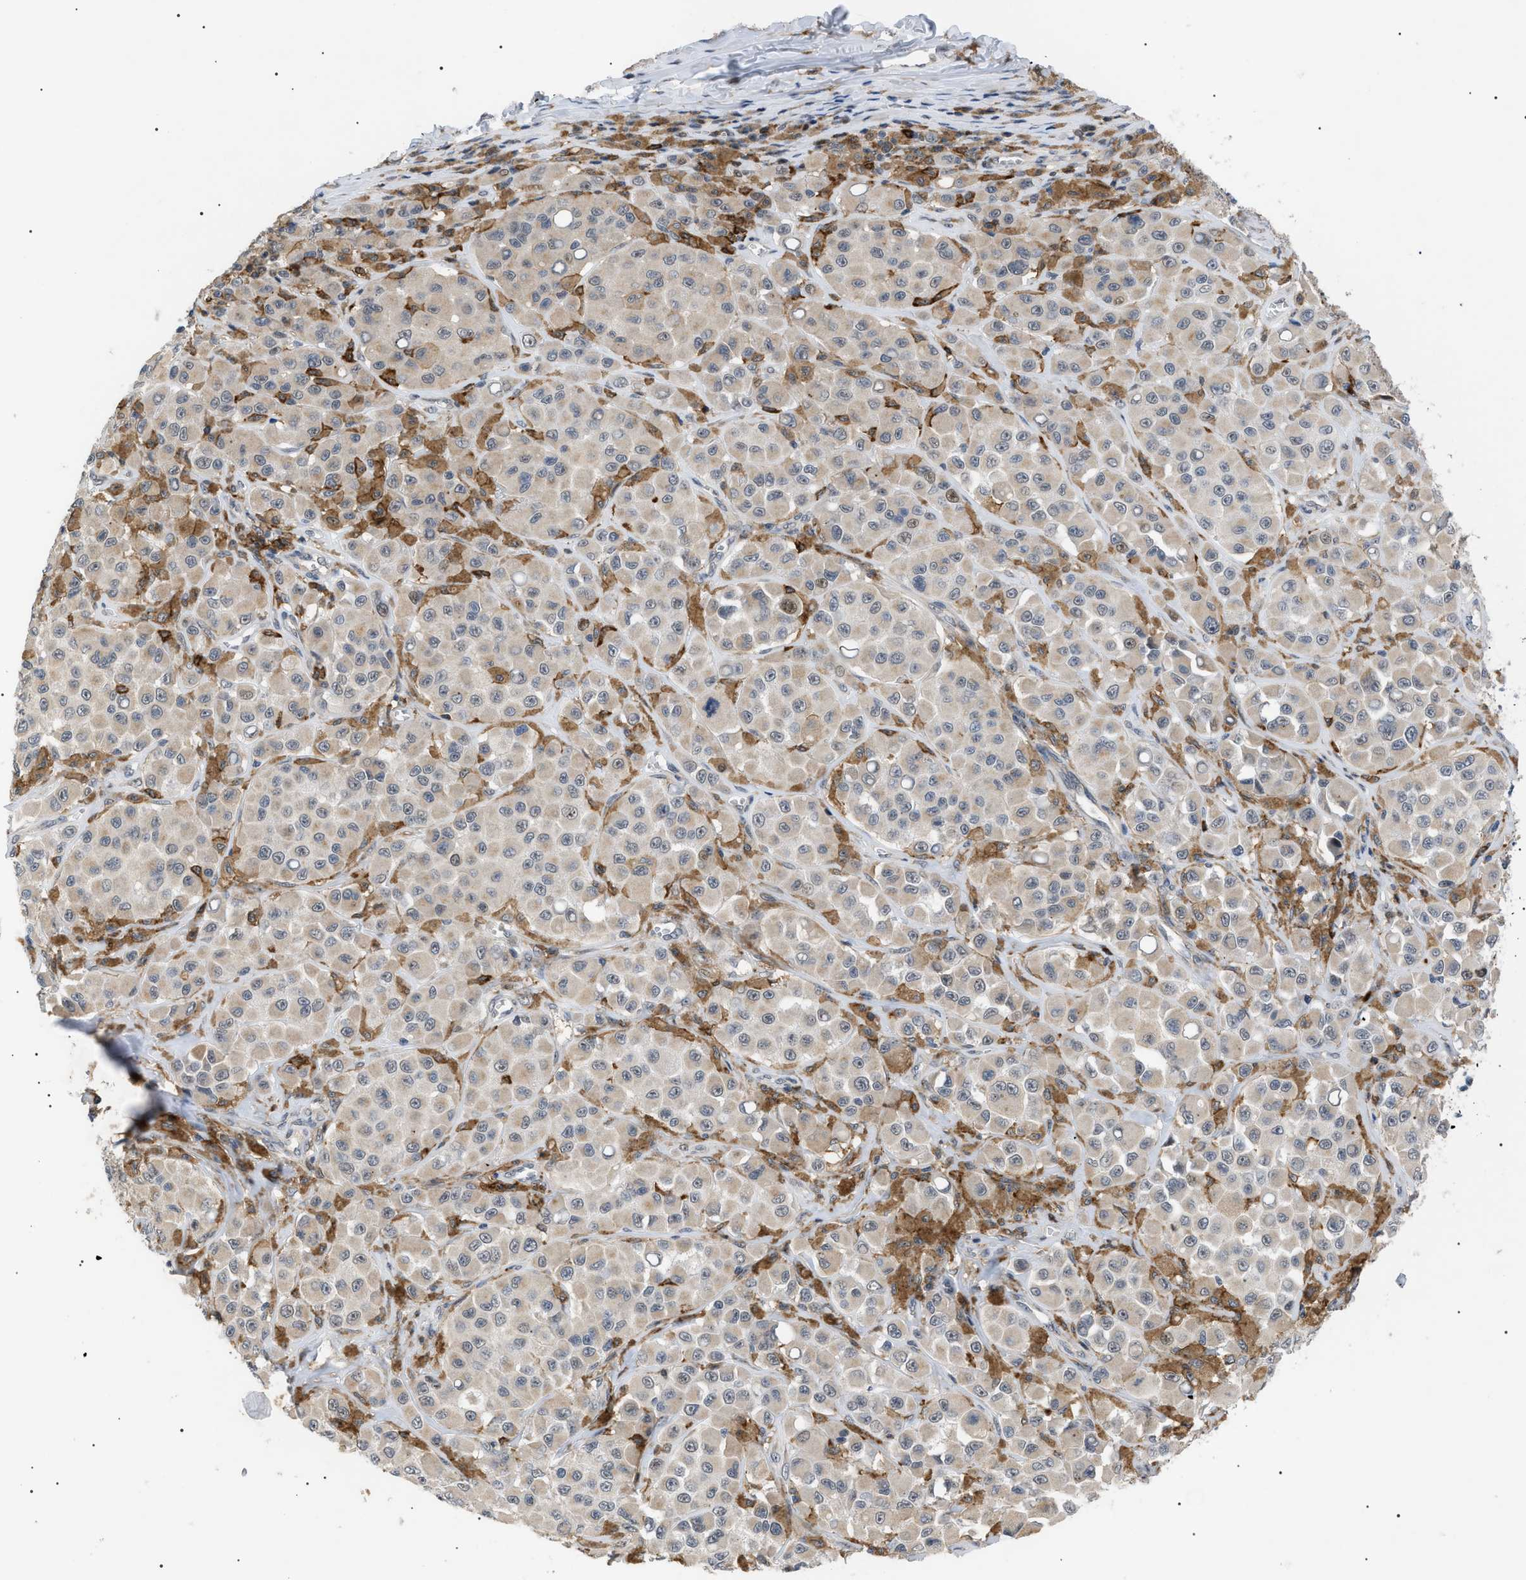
{"staining": {"intensity": "weak", "quantity": ">75%", "location": "cytoplasmic/membranous"}, "tissue": "melanoma", "cell_type": "Tumor cells", "image_type": "cancer", "snomed": [{"axis": "morphology", "description": "Malignant melanoma, NOS"}, {"axis": "topography", "description": "Skin"}], "caption": "Tumor cells show weak cytoplasmic/membranous staining in approximately >75% of cells in malignant melanoma.", "gene": "CD300A", "patient": {"sex": "male", "age": 84}}